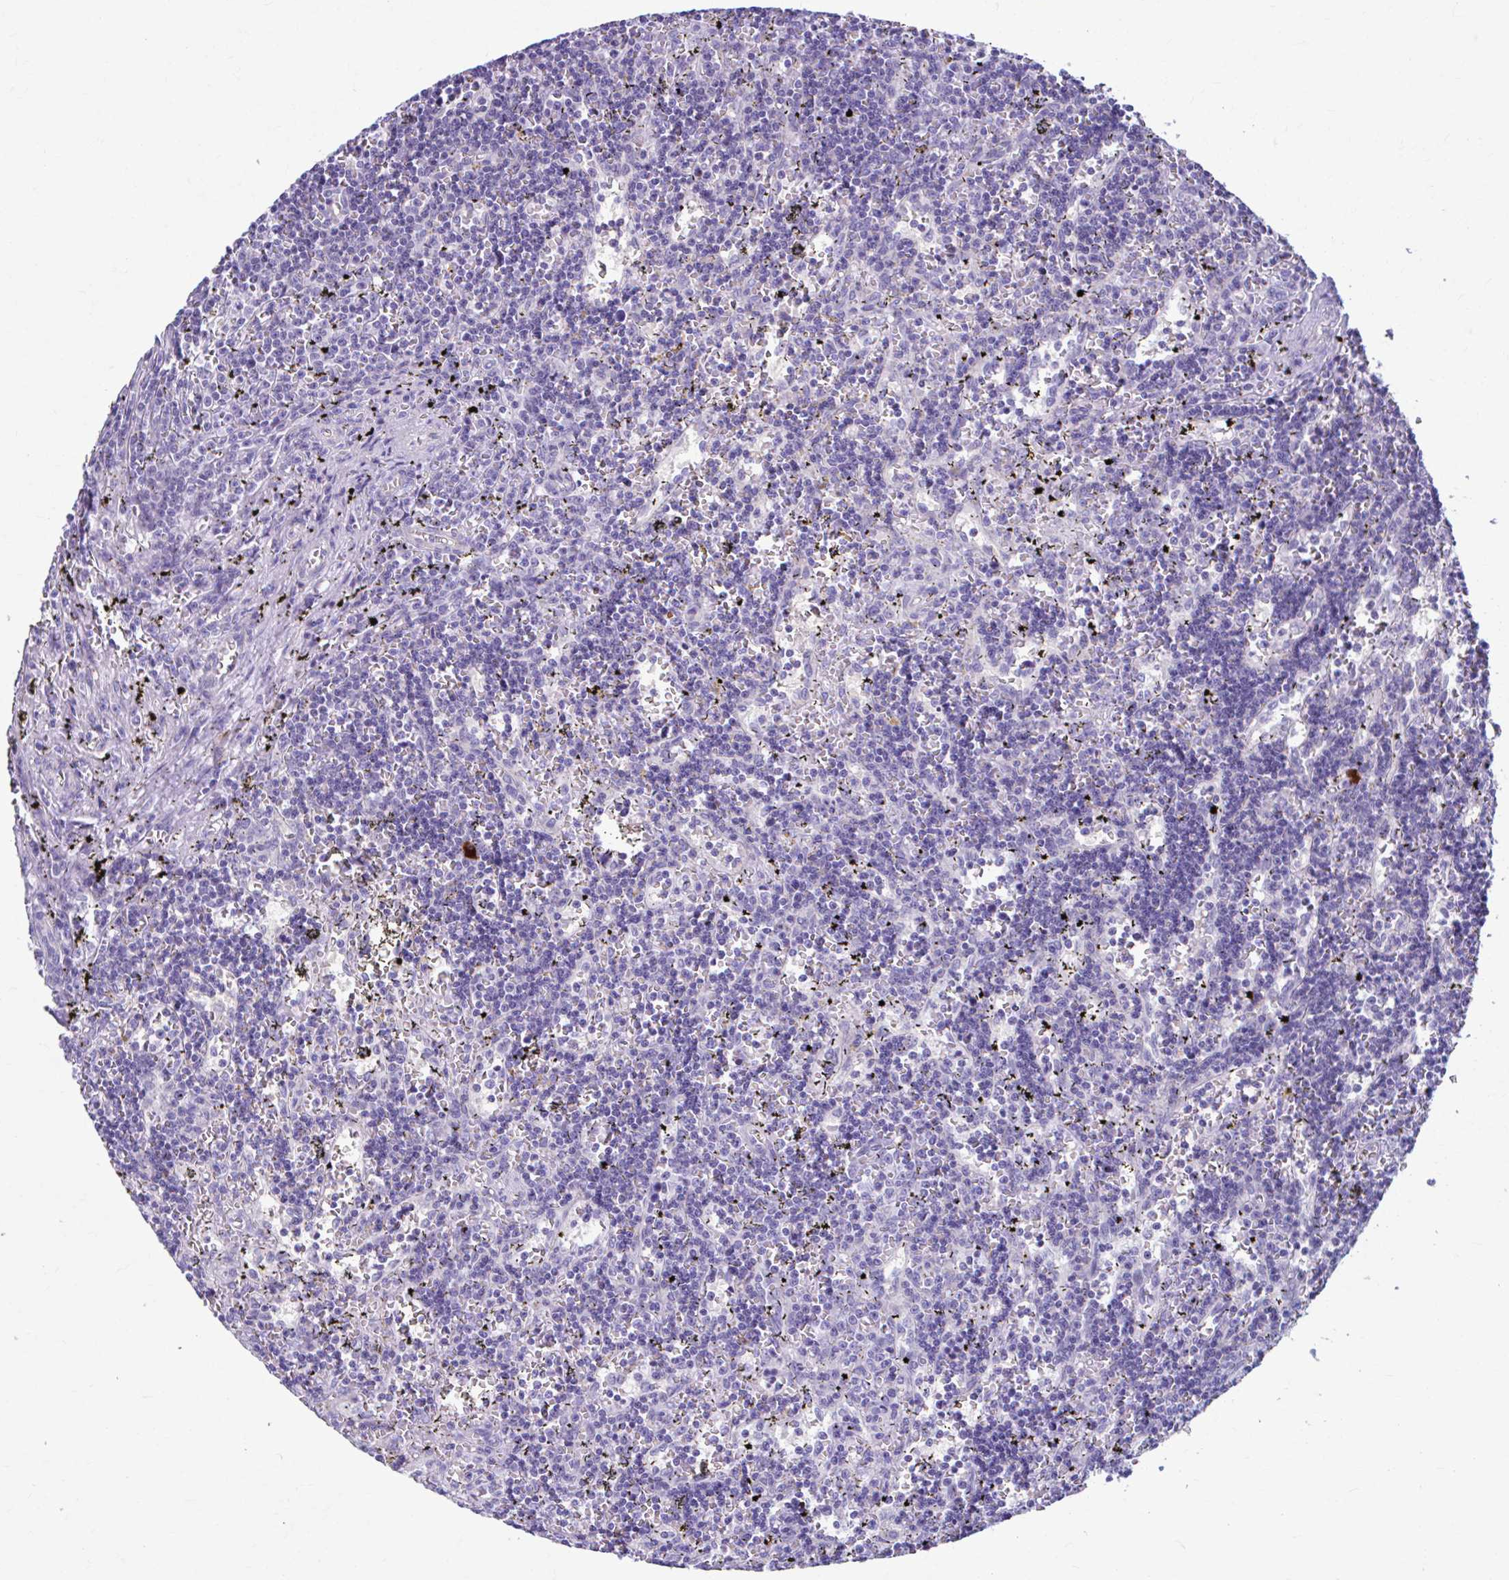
{"staining": {"intensity": "negative", "quantity": "none", "location": "none"}, "tissue": "lymphoma", "cell_type": "Tumor cells", "image_type": "cancer", "snomed": [{"axis": "morphology", "description": "Malignant lymphoma, non-Hodgkin's type, Low grade"}, {"axis": "topography", "description": "Spleen"}], "caption": "Immunohistochemistry of human low-grade malignant lymphoma, non-Hodgkin's type reveals no expression in tumor cells.", "gene": "C12orf71", "patient": {"sex": "male", "age": 60}}